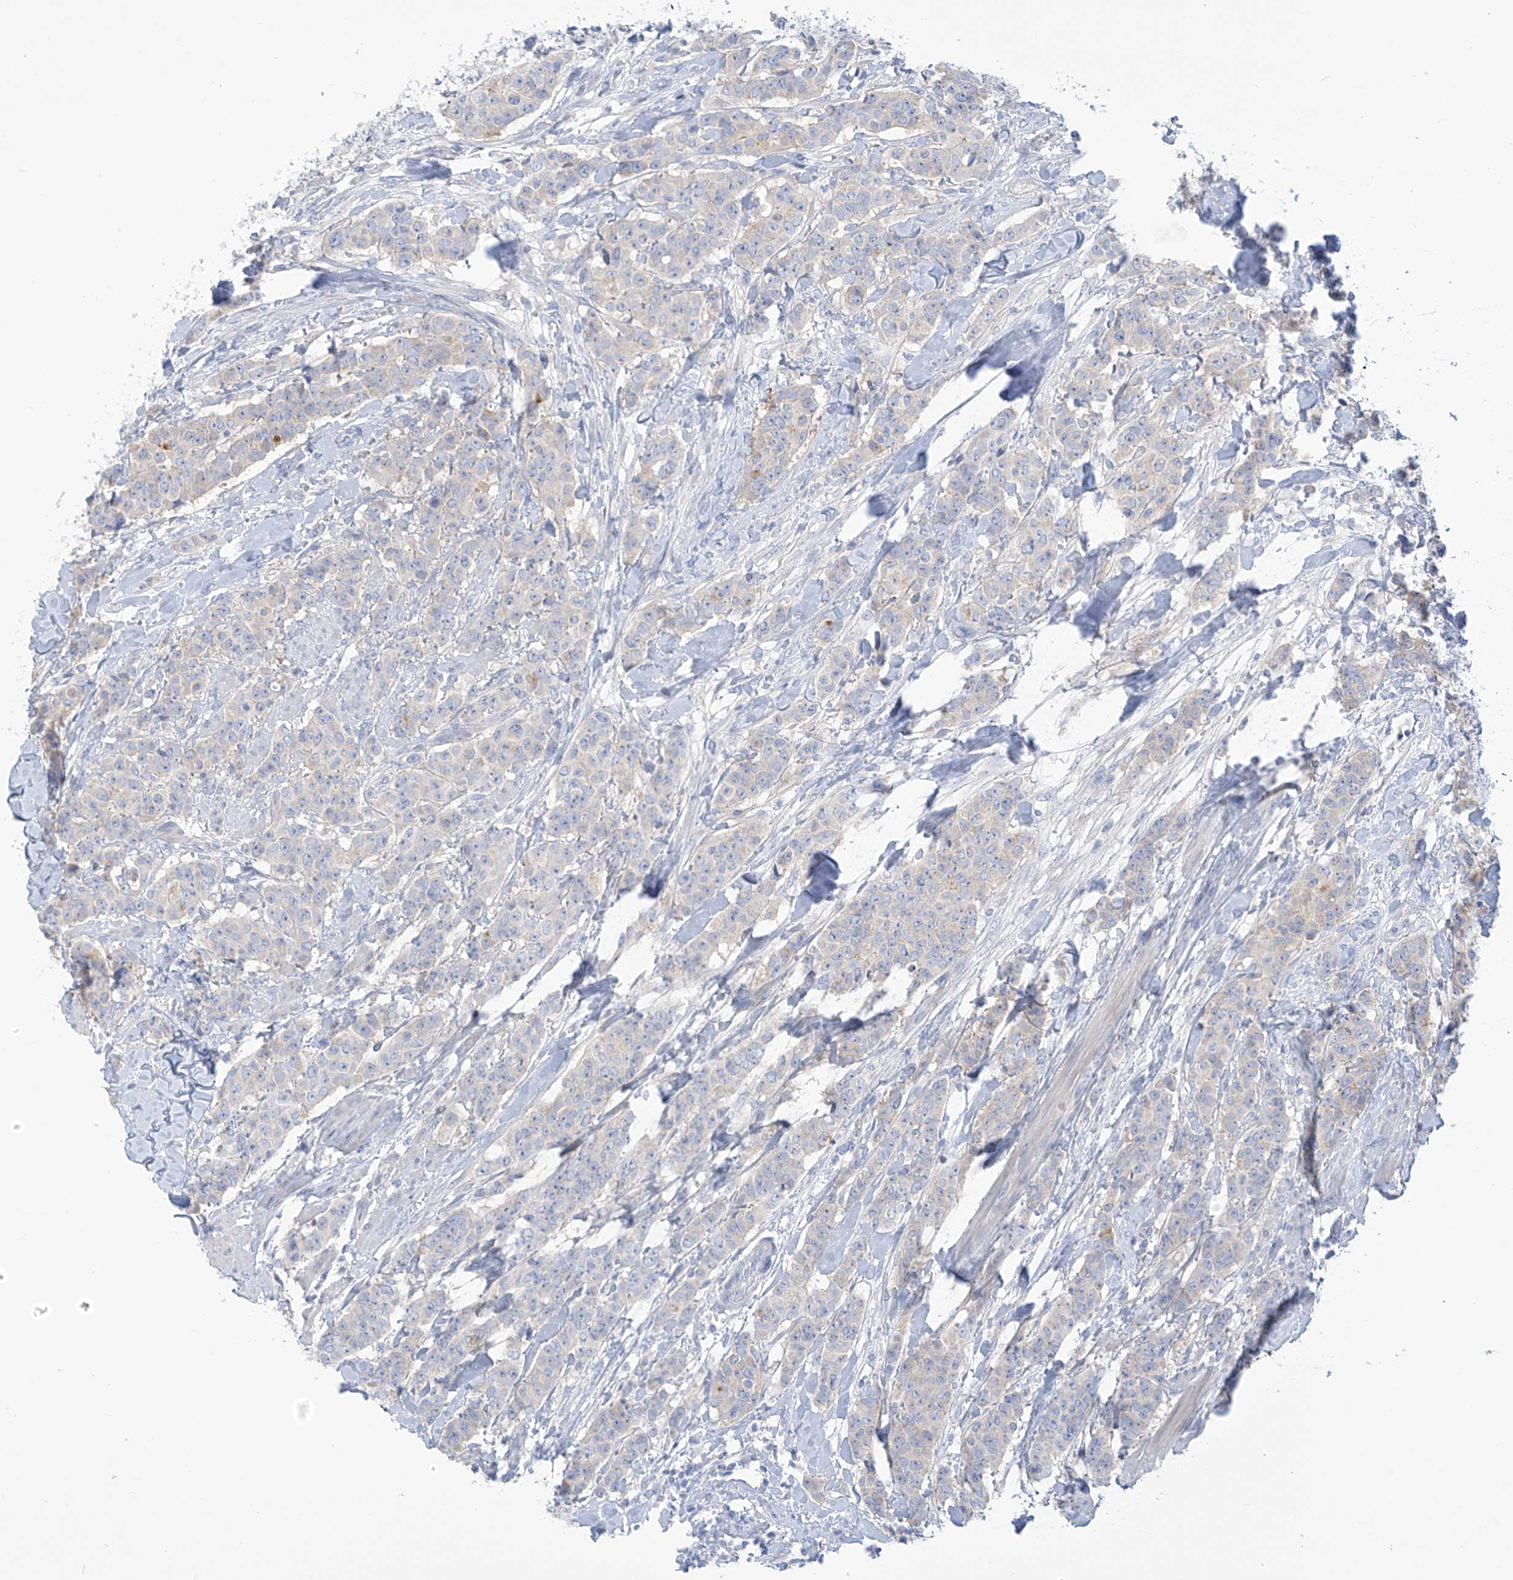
{"staining": {"intensity": "negative", "quantity": "none", "location": "none"}, "tissue": "breast cancer", "cell_type": "Tumor cells", "image_type": "cancer", "snomed": [{"axis": "morphology", "description": "Duct carcinoma"}, {"axis": "topography", "description": "Breast"}], "caption": "This is a photomicrograph of immunohistochemistry (IHC) staining of intraductal carcinoma (breast), which shows no positivity in tumor cells.", "gene": "FABP2", "patient": {"sex": "female", "age": 40}}